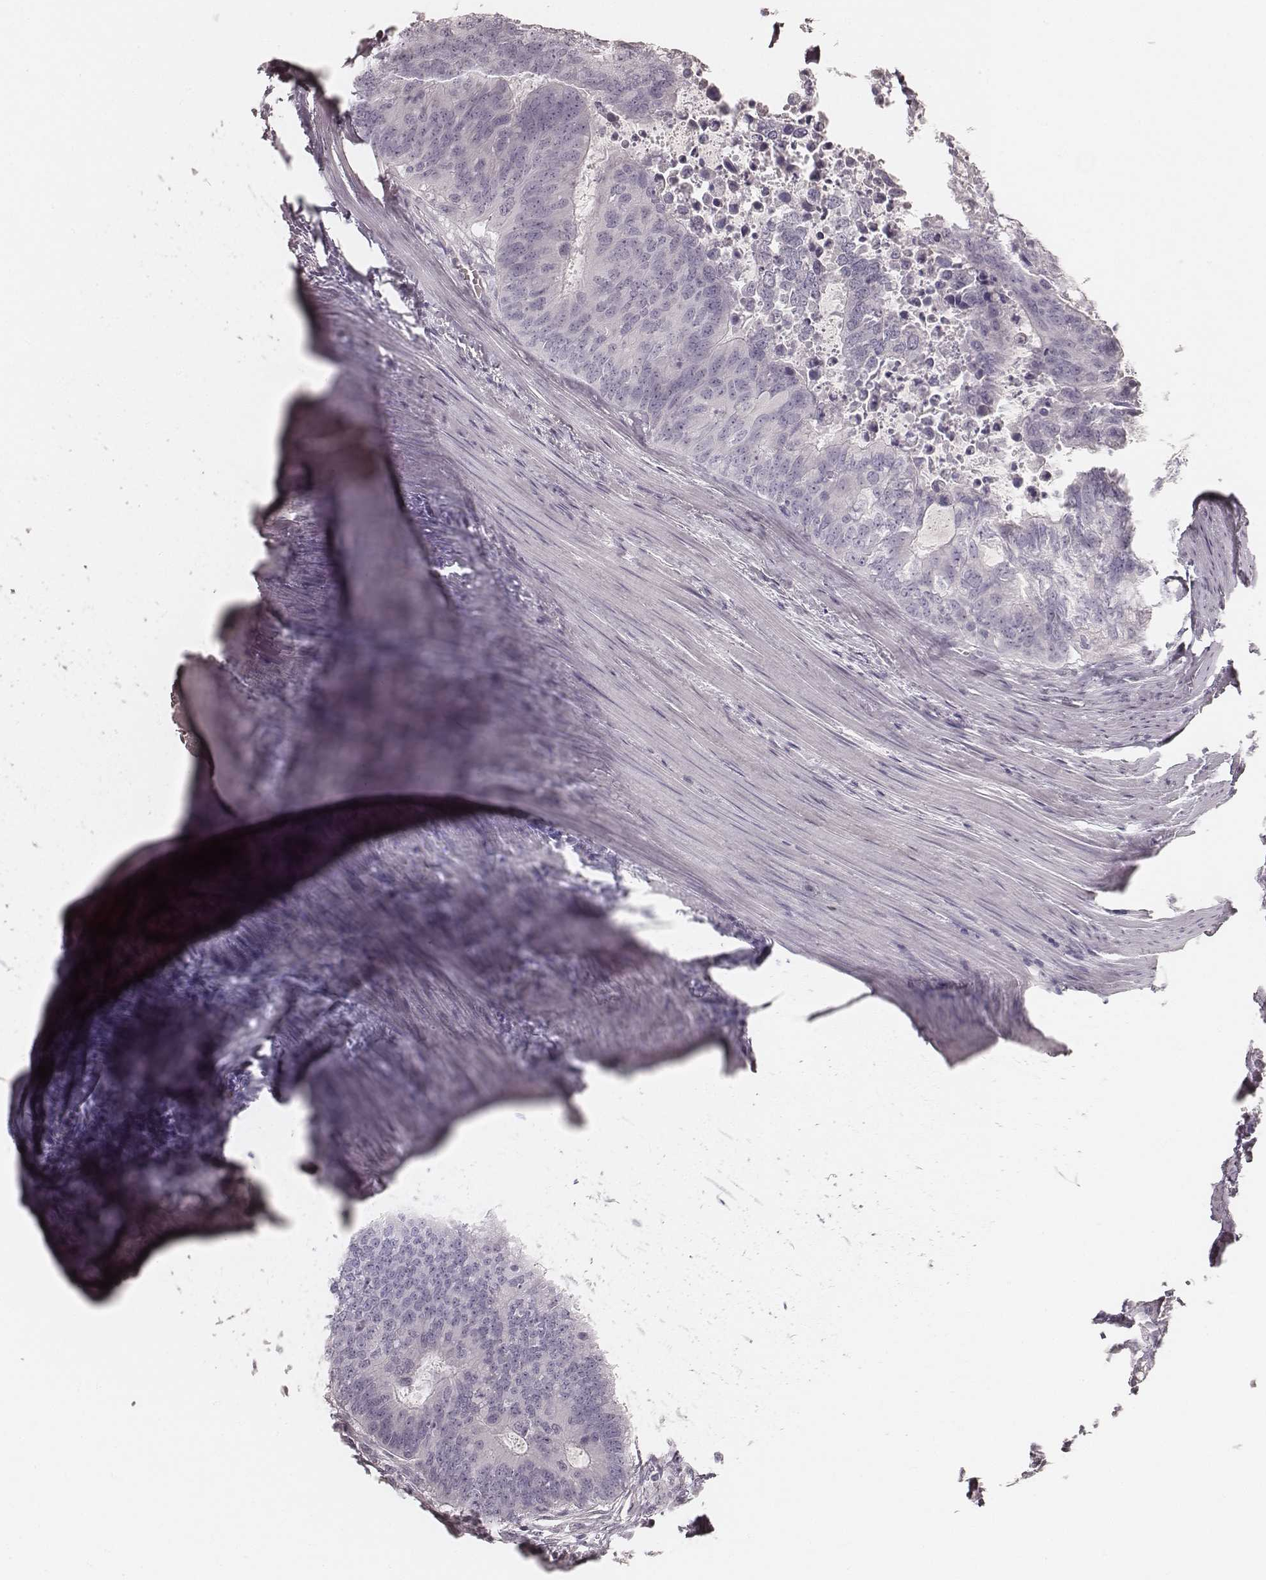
{"staining": {"intensity": "negative", "quantity": "none", "location": "none"}, "tissue": "colorectal cancer", "cell_type": "Tumor cells", "image_type": "cancer", "snomed": [{"axis": "morphology", "description": "Adenocarcinoma, NOS"}, {"axis": "topography", "description": "Colon"}], "caption": "Immunohistochemical staining of human colorectal adenocarcinoma shows no significant positivity in tumor cells.", "gene": "KRT34", "patient": {"sex": "male", "age": 67}}